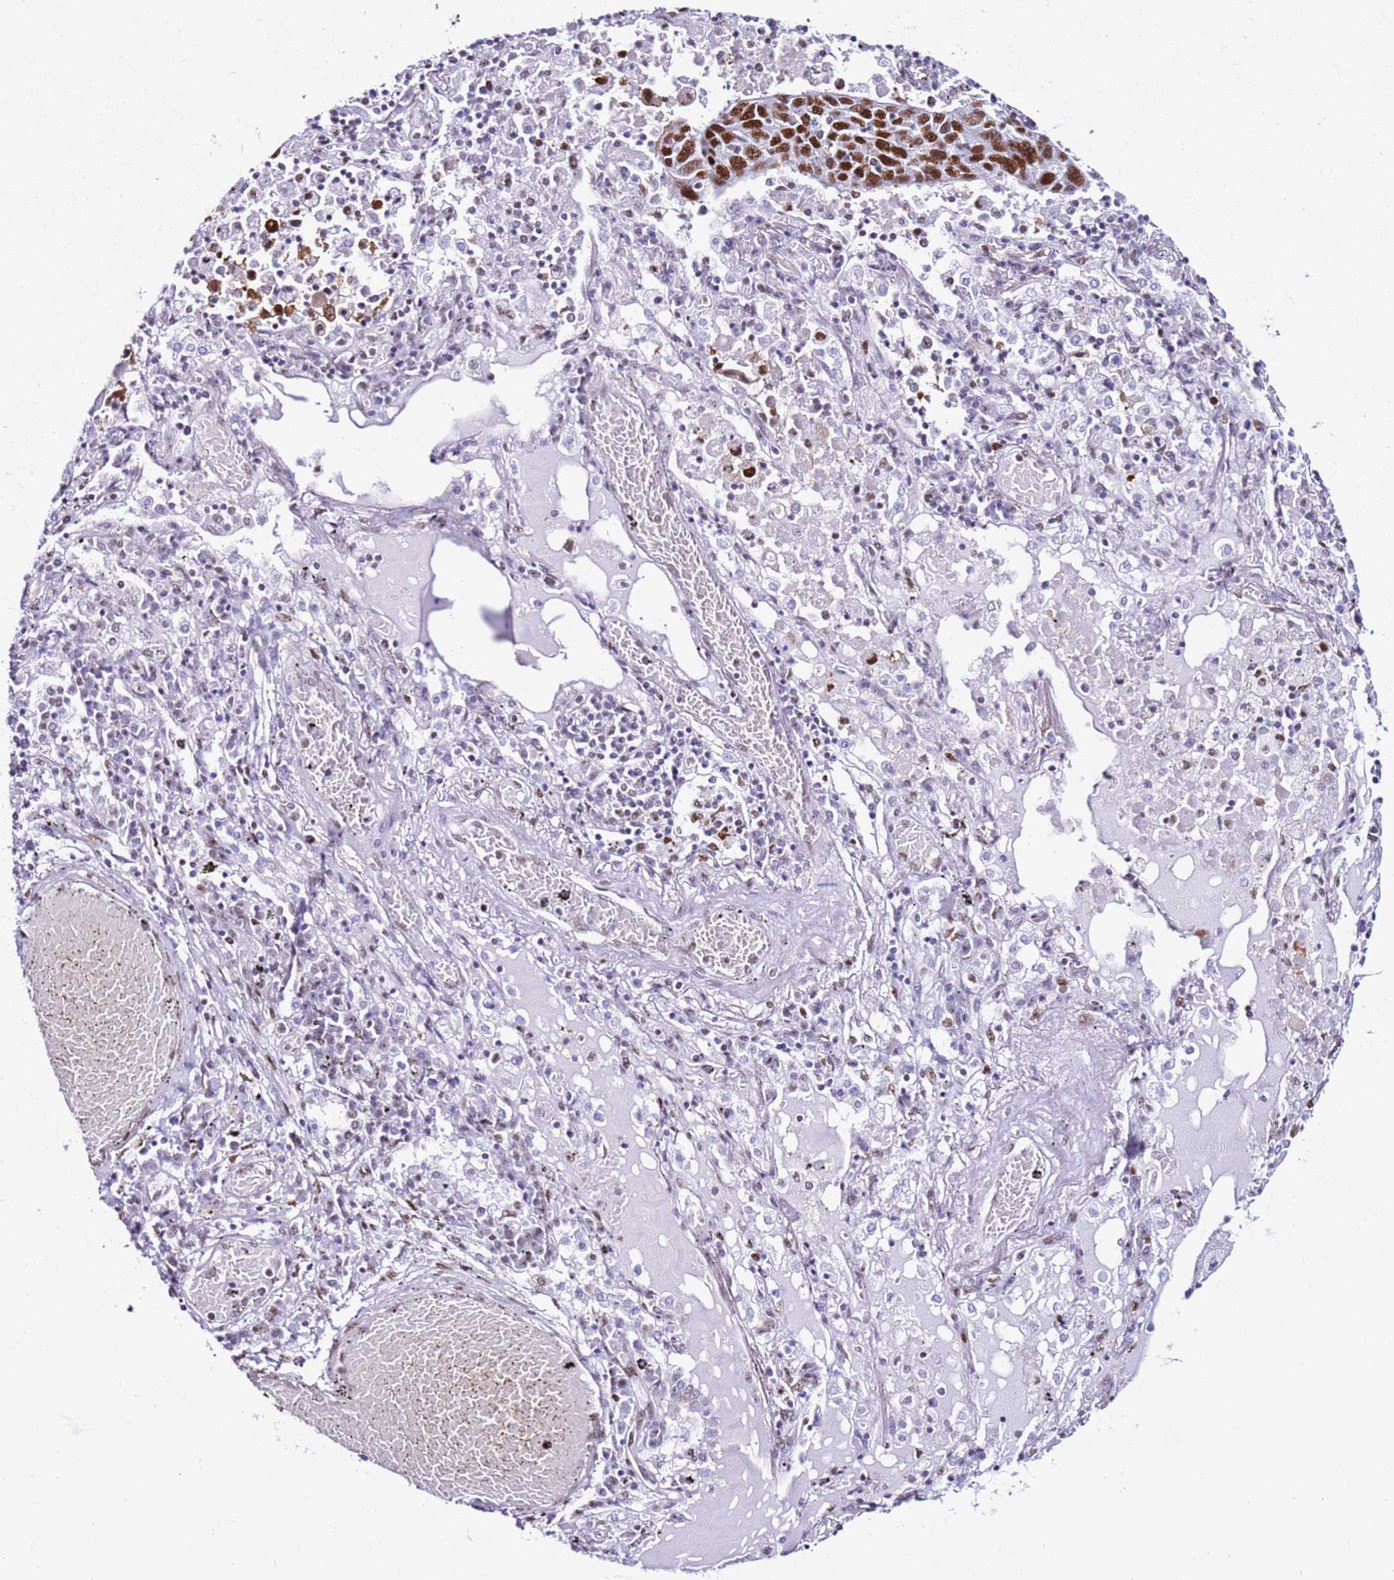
{"staining": {"intensity": "strong", "quantity": ">75%", "location": "nuclear"}, "tissue": "lung cancer", "cell_type": "Tumor cells", "image_type": "cancer", "snomed": [{"axis": "morphology", "description": "Squamous cell carcinoma, NOS"}, {"axis": "topography", "description": "Lung"}], "caption": "Protein expression analysis of lung cancer displays strong nuclear positivity in approximately >75% of tumor cells.", "gene": "KPNA4", "patient": {"sex": "male", "age": 65}}